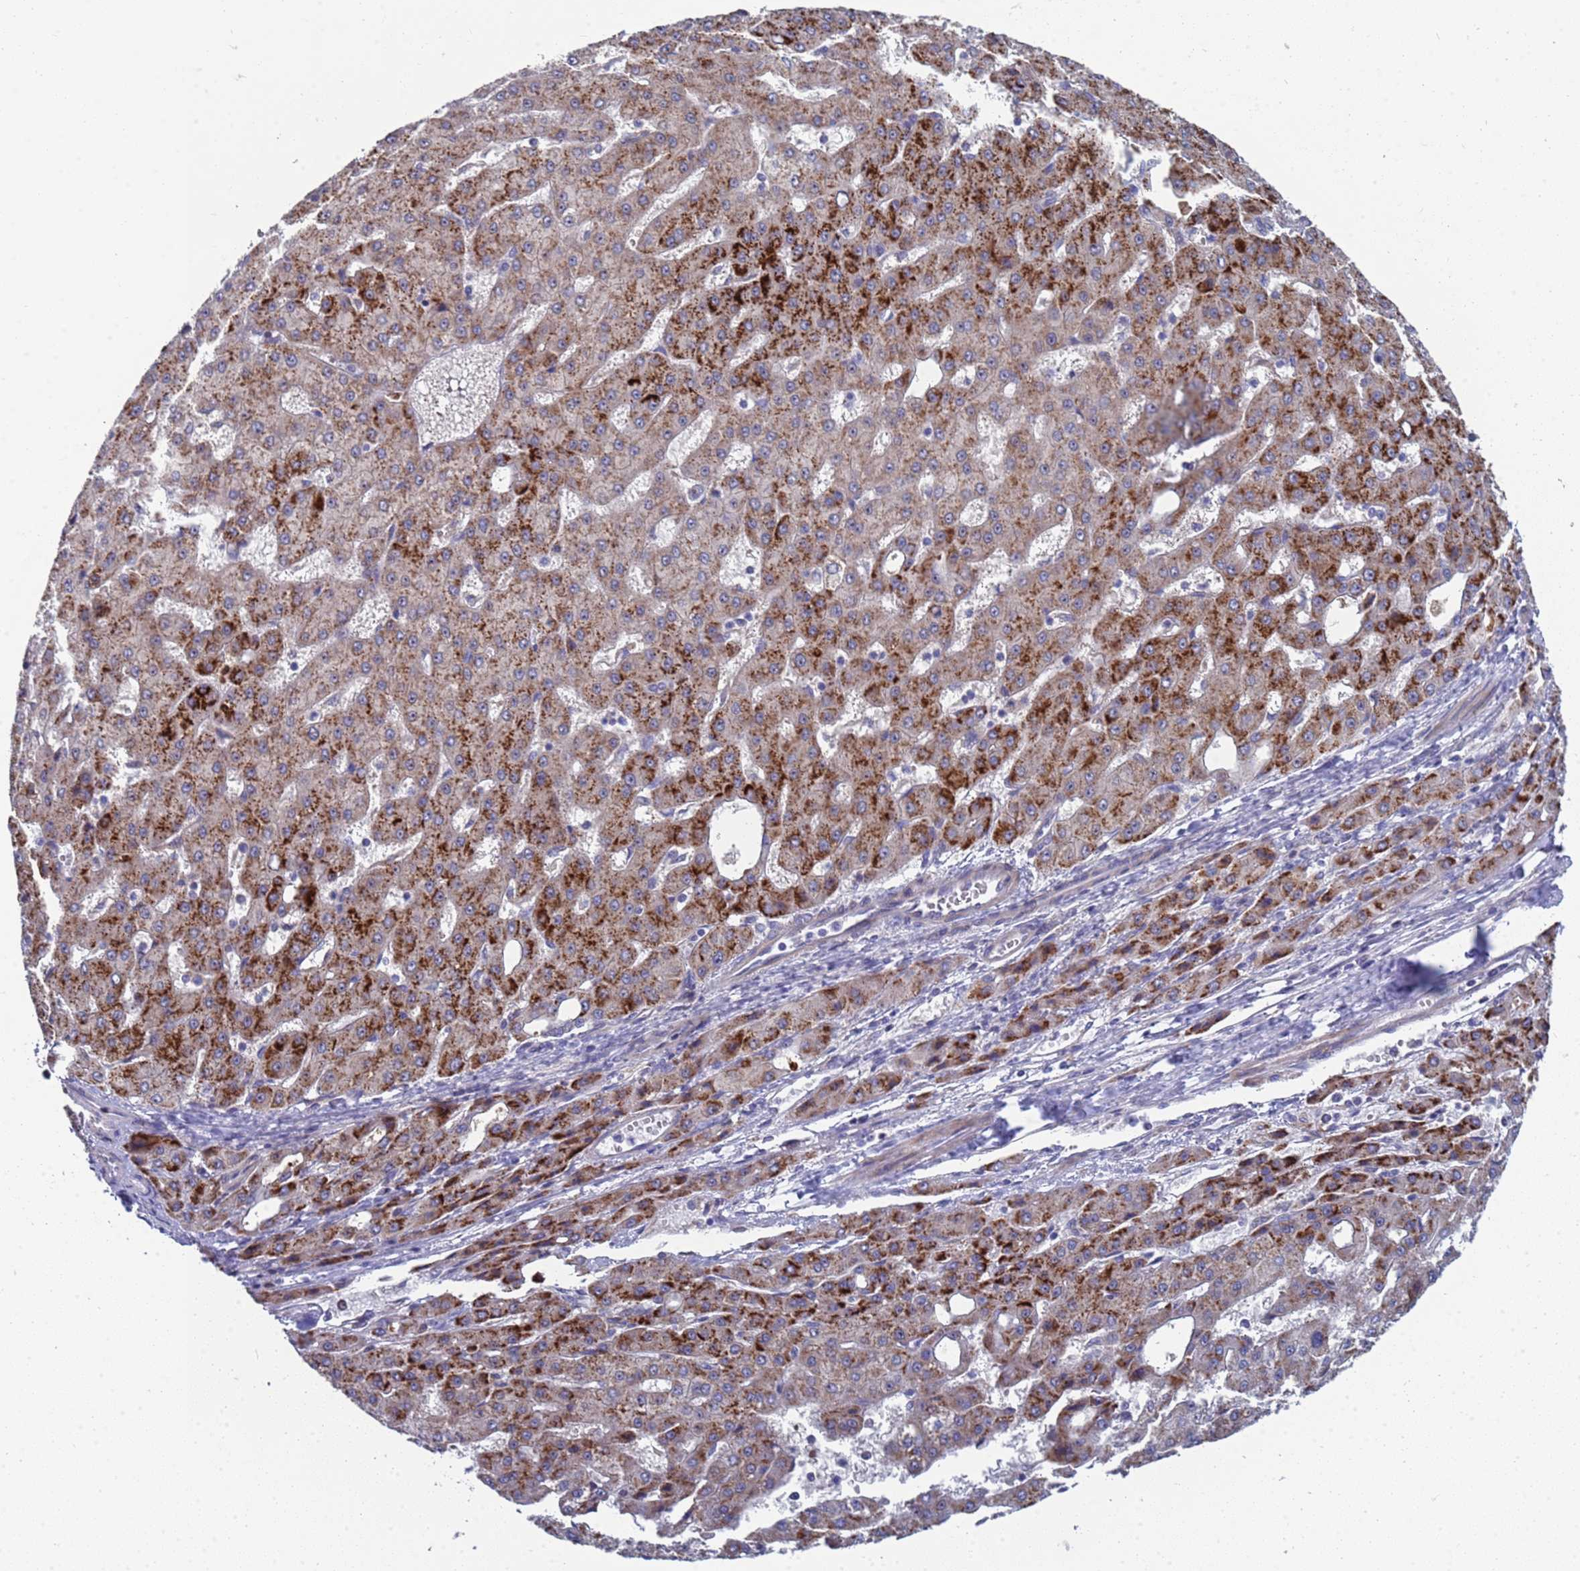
{"staining": {"intensity": "strong", "quantity": "25%-75%", "location": "cytoplasmic/membranous"}, "tissue": "liver cancer", "cell_type": "Tumor cells", "image_type": "cancer", "snomed": [{"axis": "morphology", "description": "Carcinoma, Hepatocellular, NOS"}, {"axis": "topography", "description": "Liver"}], "caption": "Liver hepatocellular carcinoma tissue displays strong cytoplasmic/membranous staining in about 25%-75% of tumor cells, visualized by immunohistochemistry.", "gene": "ENOSF1", "patient": {"sex": "male", "age": 47}}